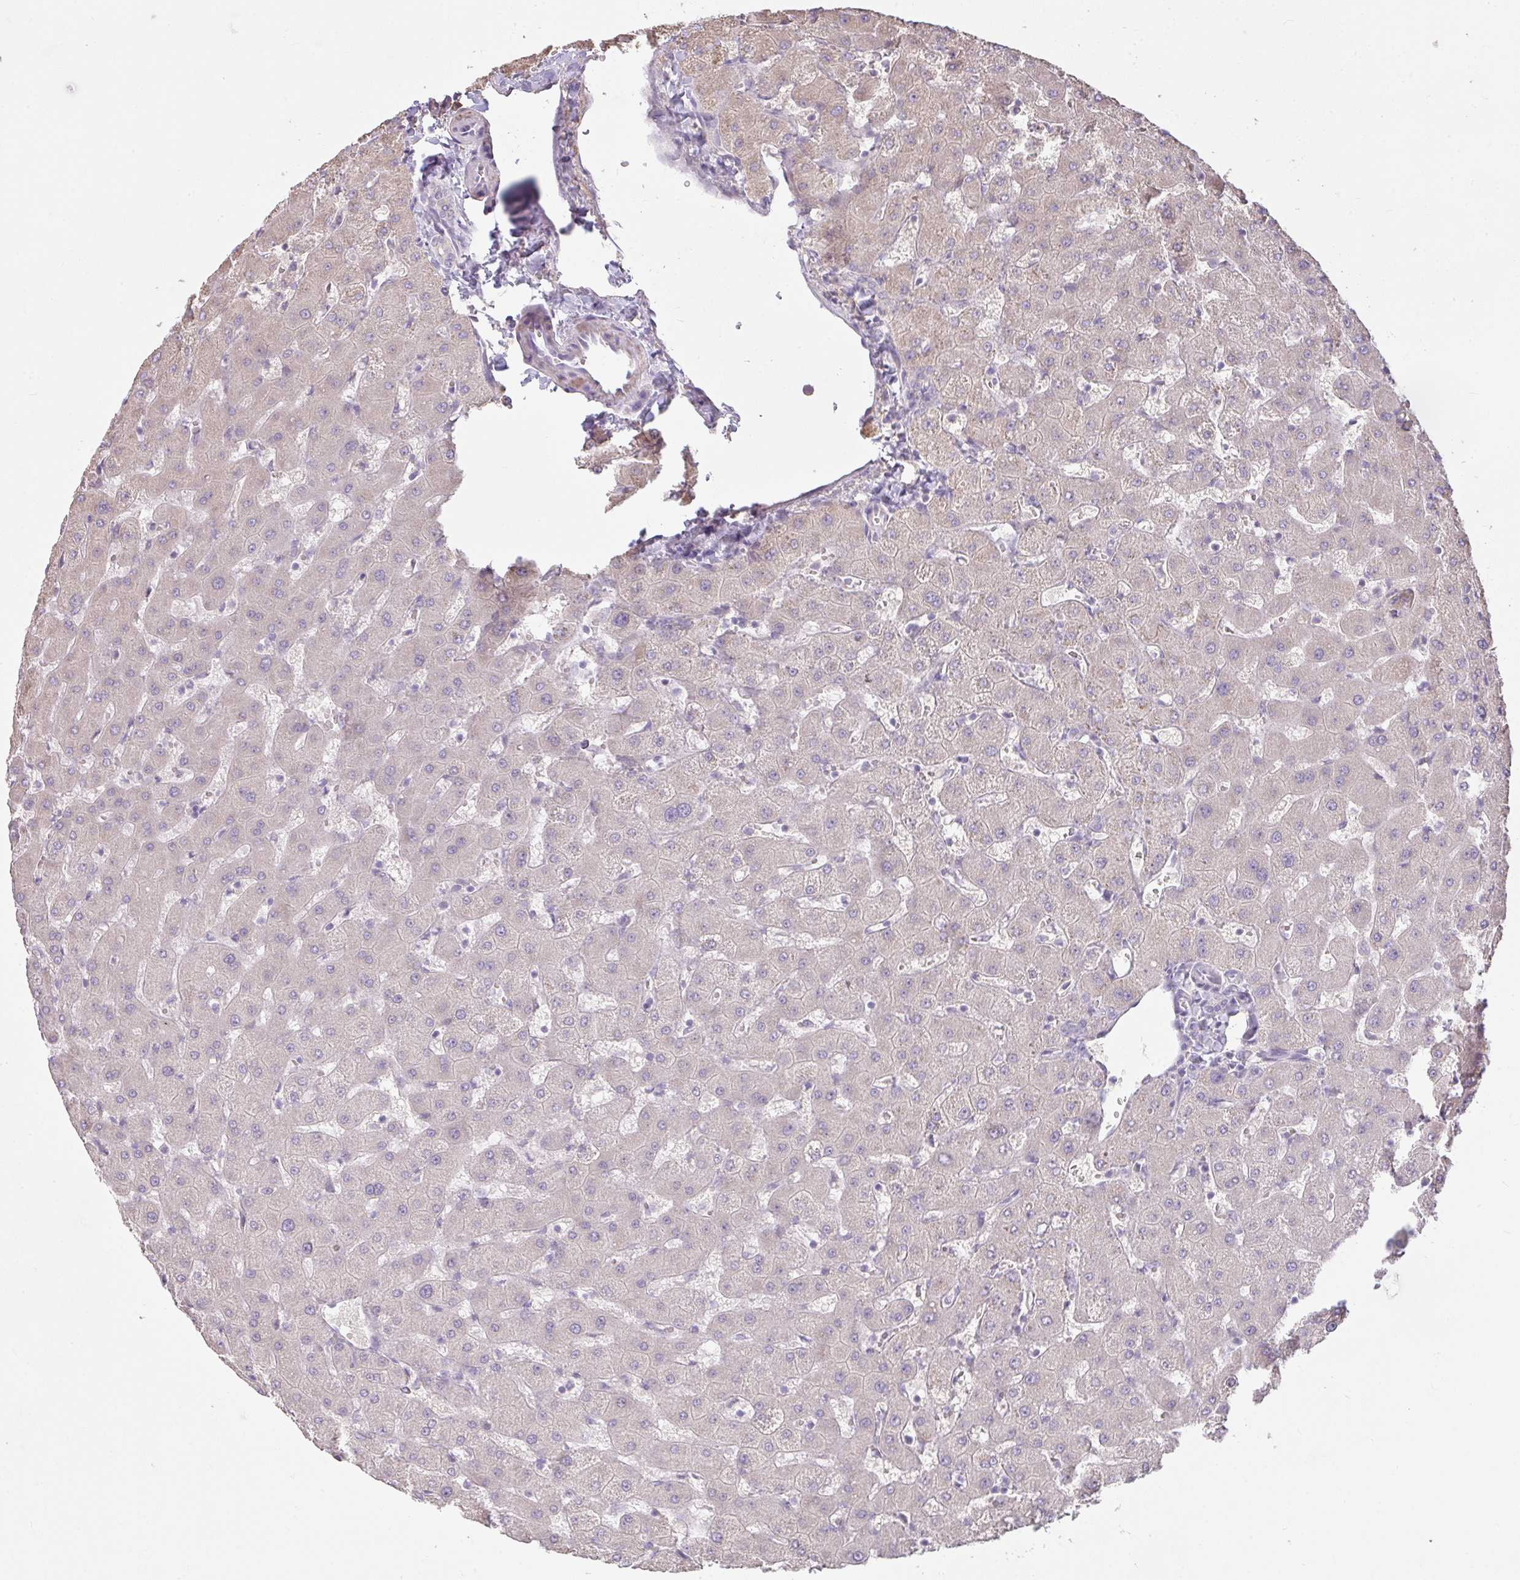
{"staining": {"intensity": "negative", "quantity": "none", "location": "none"}, "tissue": "liver", "cell_type": "Cholangiocytes", "image_type": "normal", "snomed": [{"axis": "morphology", "description": "Normal tissue, NOS"}, {"axis": "topography", "description": "Liver"}], "caption": "An image of liver stained for a protein displays no brown staining in cholangiocytes. The staining was performed using DAB (3,3'-diaminobenzidine) to visualize the protein expression in brown, while the nuclei were stained in blue with hematoxylin (Magnification: 20x).", "gene": "BRINP3", "patient": {"sex": "female", "age": 63}}